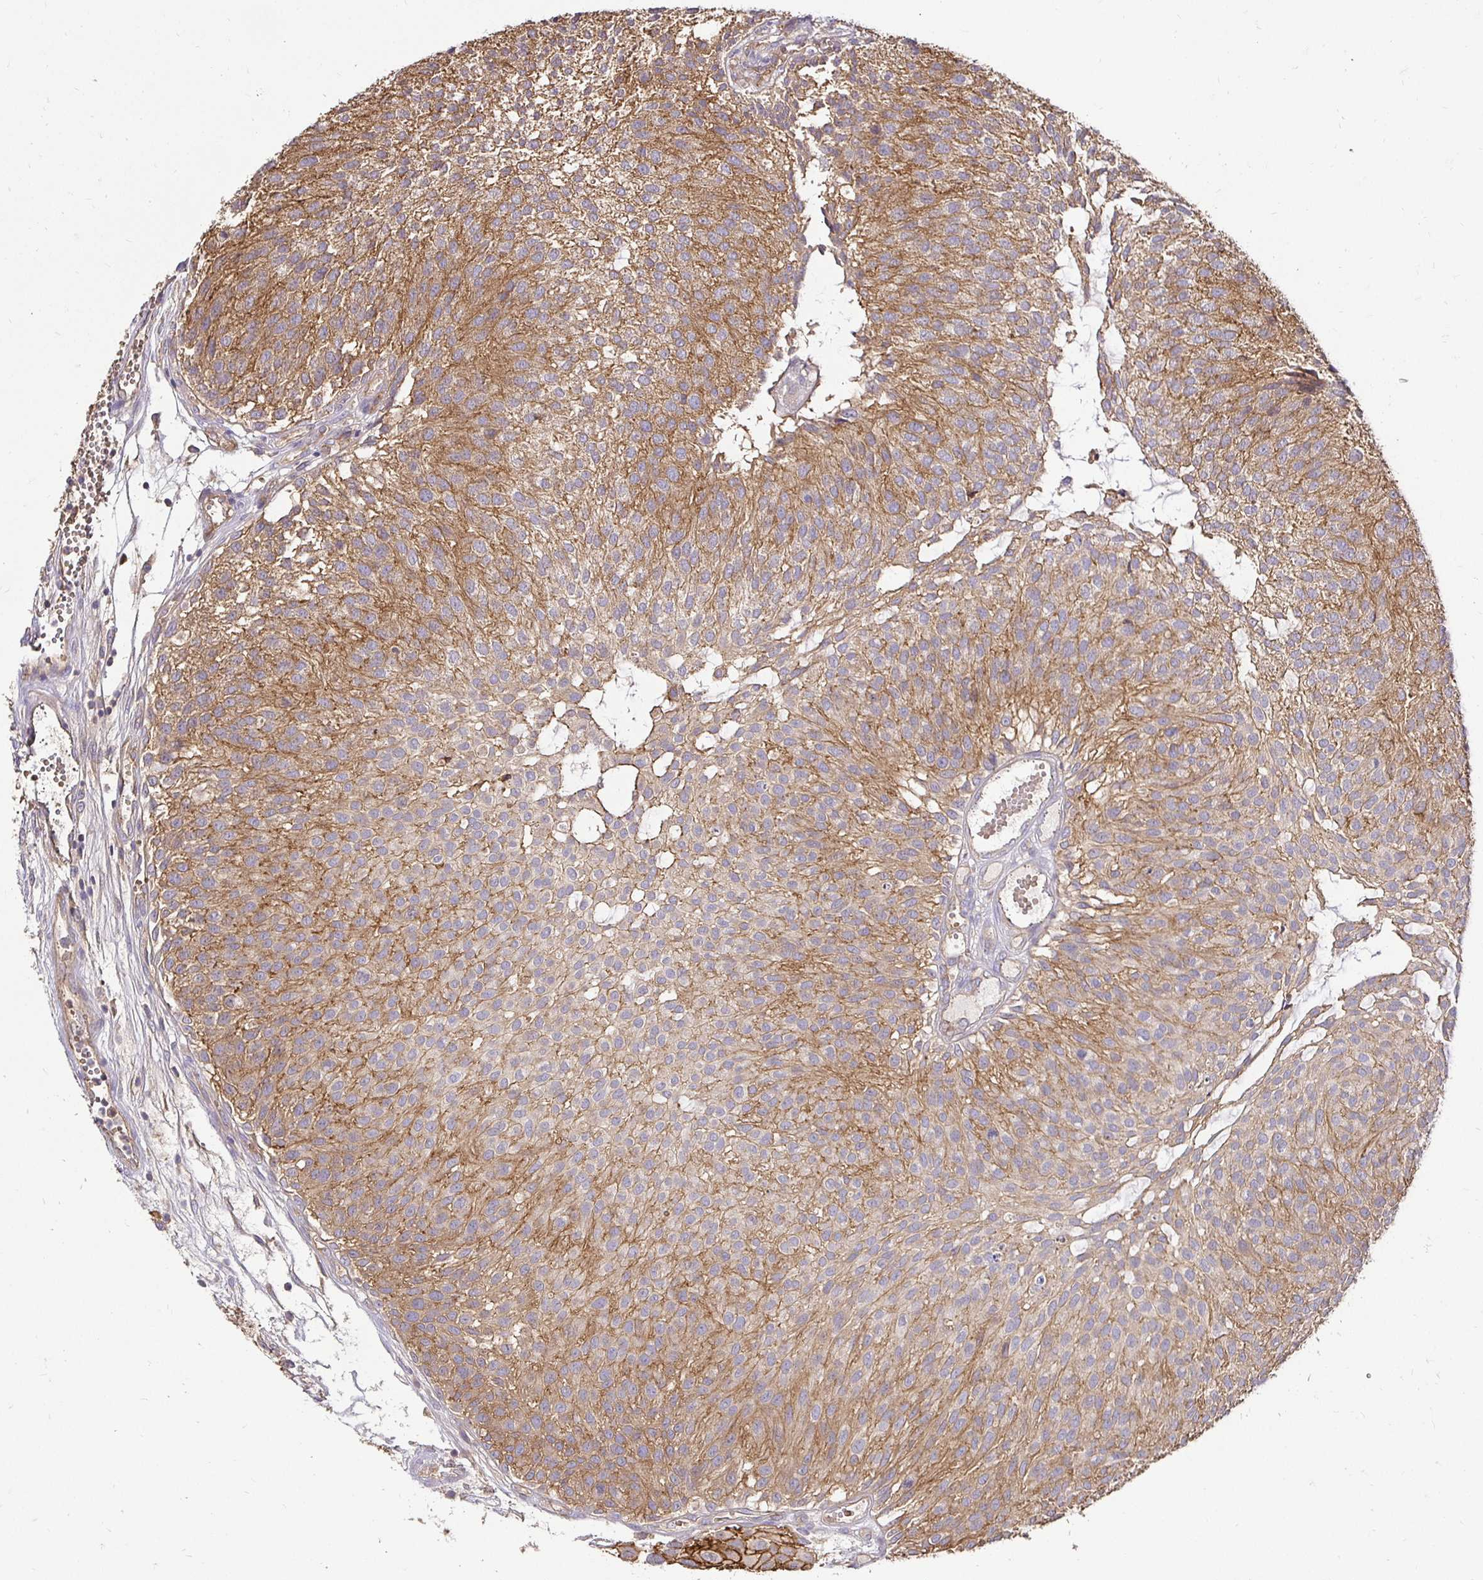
{"staining": {"intensity": "moderate", "quantity": ">75%", "location": "cytoplasmic/membranous"}, "tissue": "urothelial cancer", "cell_type": "Tumor cells", "image_type": "cancer", "snomed": [{"axis": "morphology", "description": "Urothelial carcinoma, NOS"}, {"axis": "topography", "description": "Urinary bladder"}], "caption": "IHC (DAB) staining of transitional cell carcinoma reveals moderate cytoplasmic/membranous protein positivity in about >75% of tumor cells.", "gene": "SLC9A1", "patient": {"sex": "male", "age": 84}}